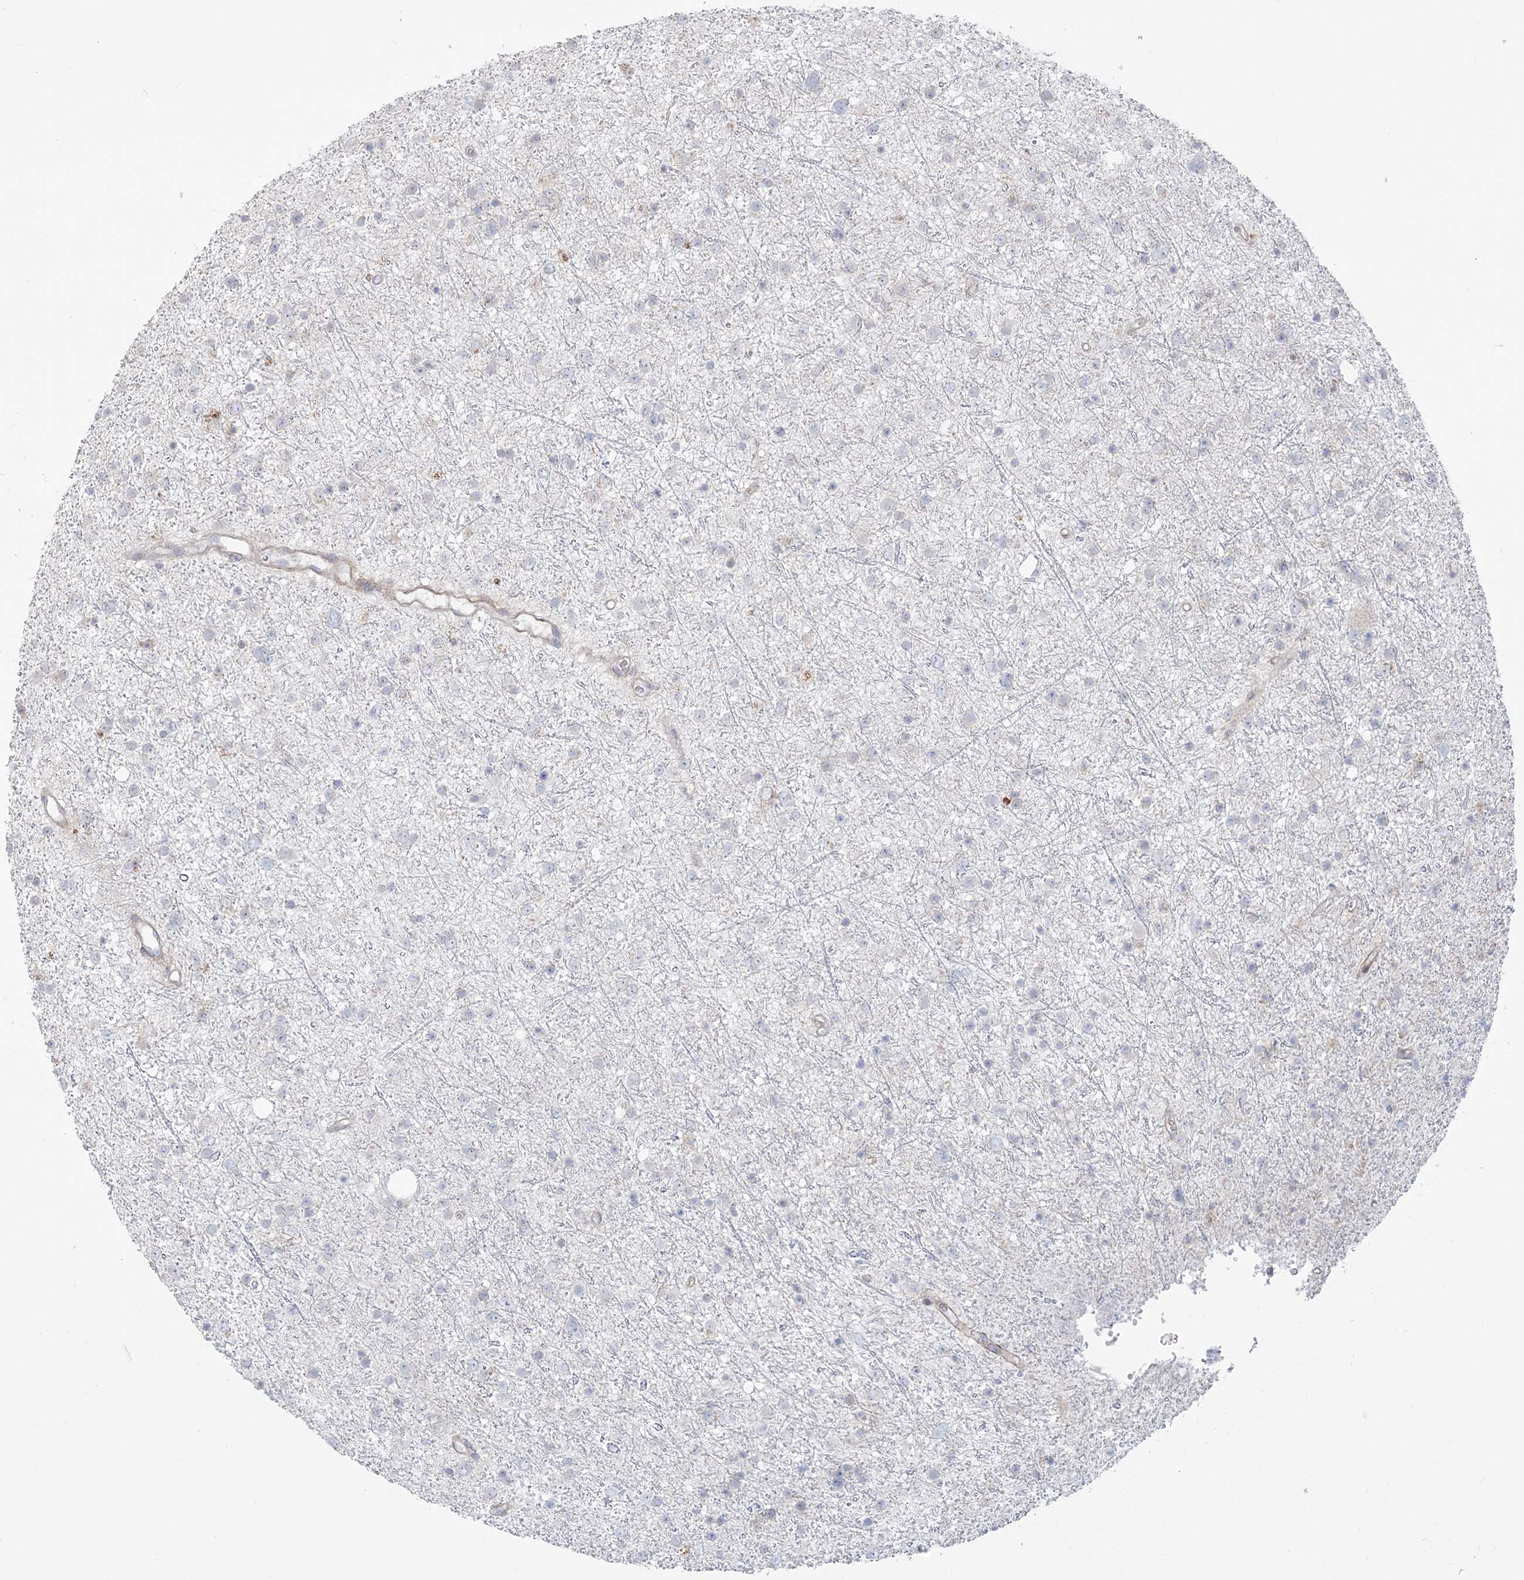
{"staining": {"intensity": "negative", "quantity": "none", "location": "none"}, "tissue": "glioma", "cell_type": "Tumor cells", "image_type": "cancer", "snomed": [{"axis": "morphology", "description": "Glioma, malignant, Low grade"}, {"axis": "topography", "description": "Cerebral cortex"}], "caption": "A high-resolution image shows IHC staining of malignant glioma (low-grade), which shows no significant staining in tumor cells.", "gene": "HAAO", "patient": {"sex": "female", "age": 39}}